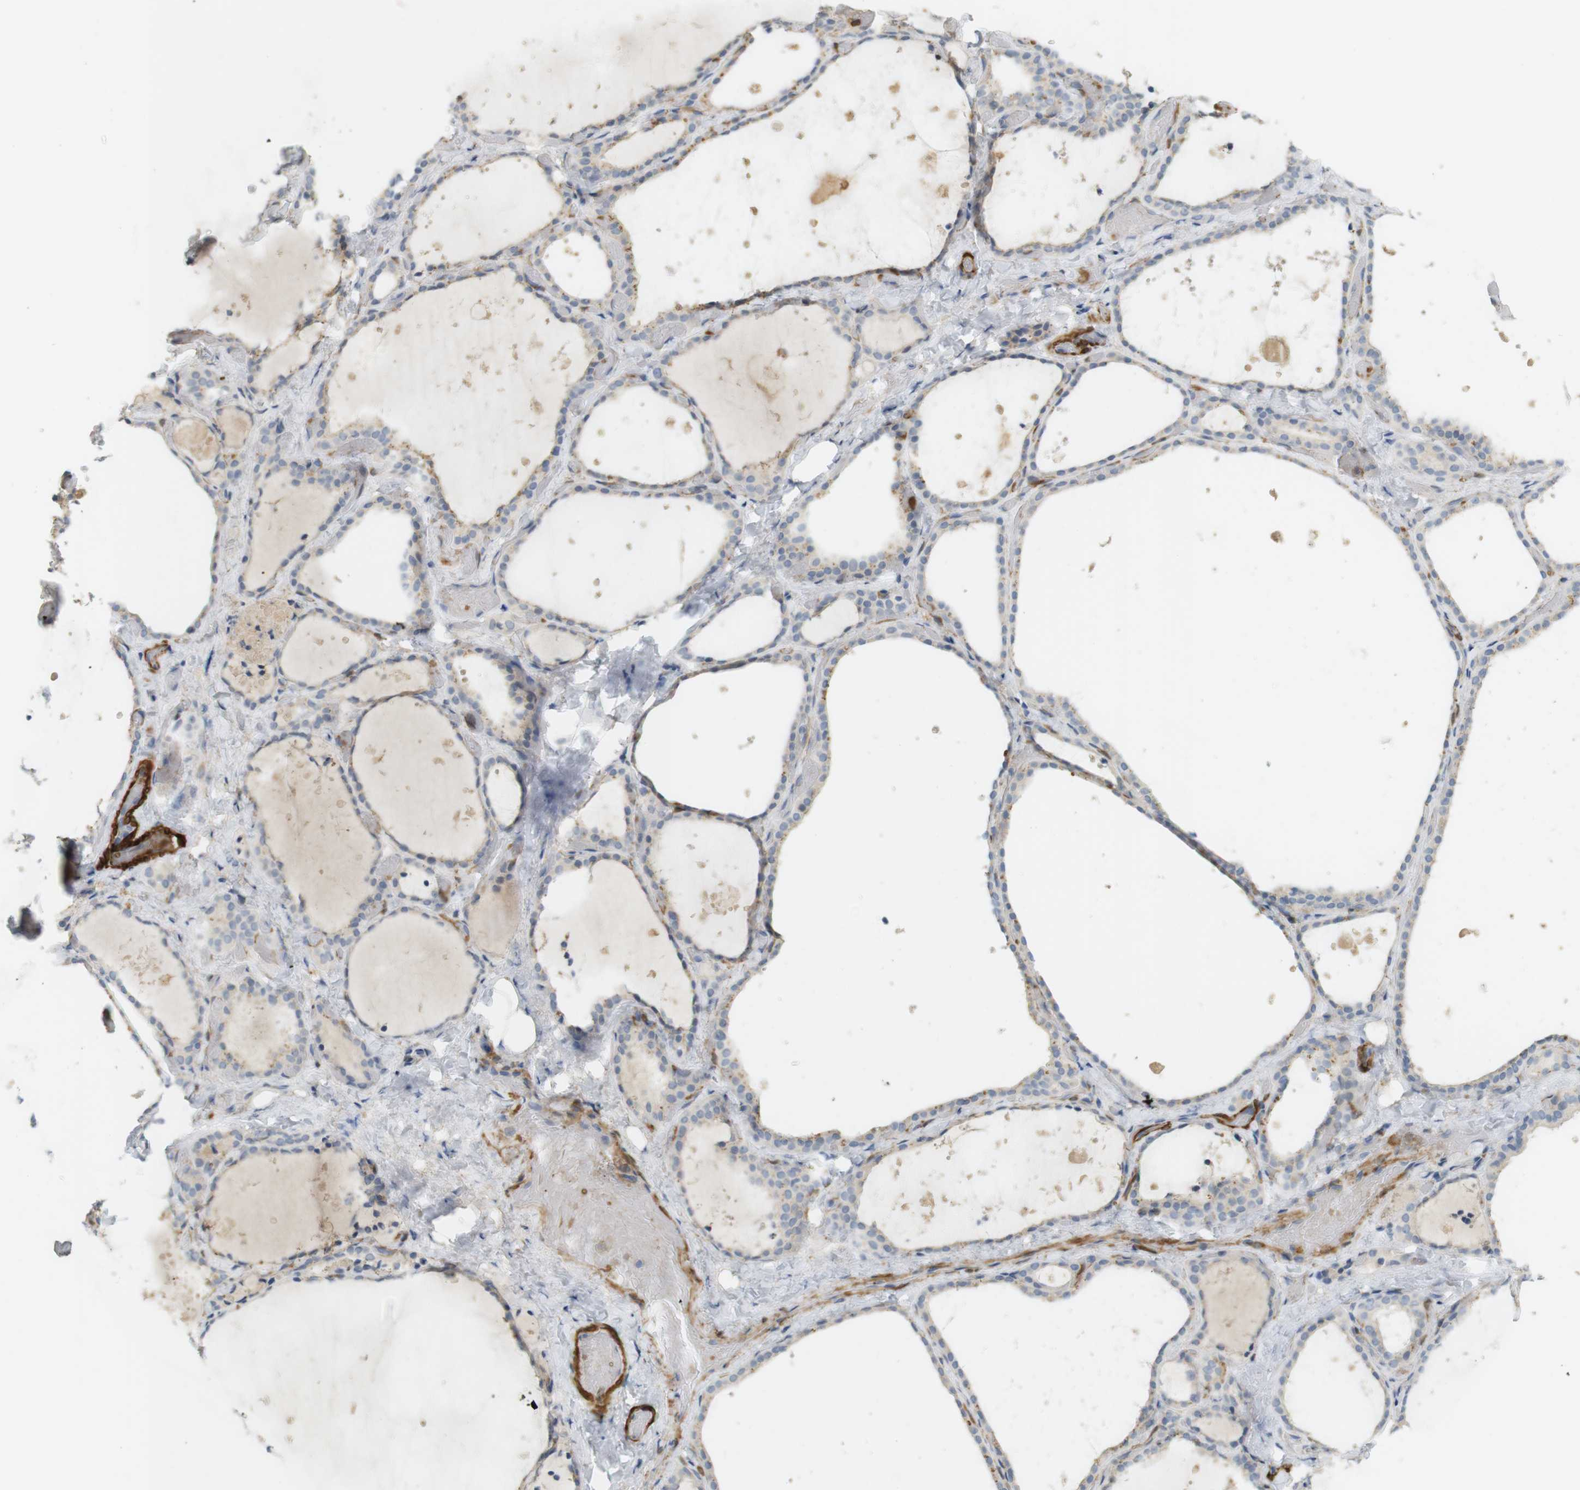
{"staining": {"intensity": "moderate", "quantity": "<25%", "location": "cytoplasmic/membranous"}, "tissue": "thyroid gland", "cell_type": "Glandular cells", "image_type": "normal", "snomed": [{"axis": "morphology", "description": "Normal tissue, NOS"}, {"axis": "topography", "description": "Thyroid gland"}], "caption": "Brown immunohistochemical staining in normal thyroid gland displays moderate cytoplasmic/membranous positivity in approximately <25% of glandular cells. (Brightfield microscopy of DAB IHC at high magnification).", "gene": "PDE3A", "patient": {"sex": "female", "age": 44}}